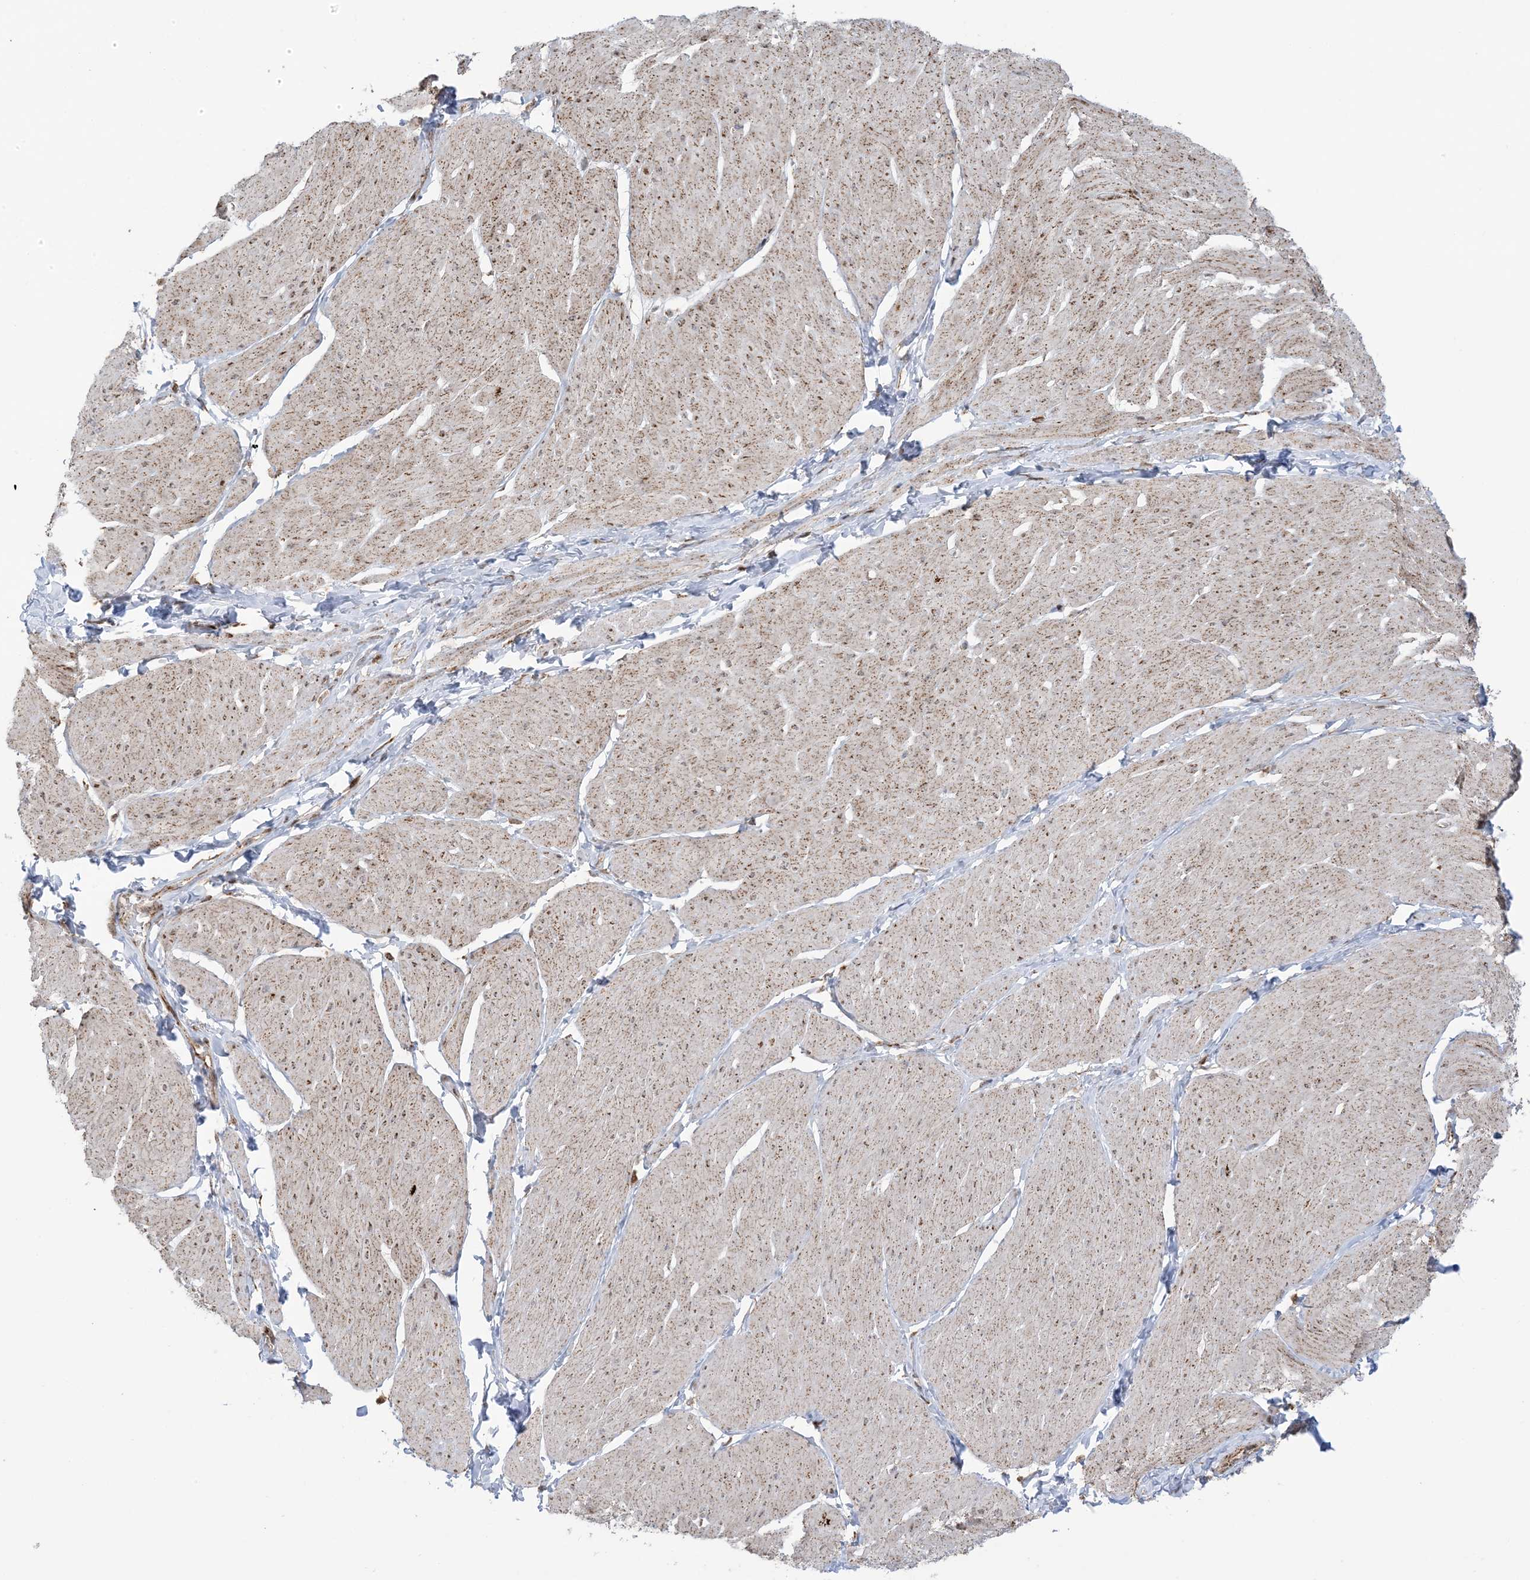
{"staining": {"intensity": "weak", "quantity": ">75%", "location": "cytoplasmic/membranous,nuclear"}, "tissue": "smooth muscle", "cell_type": "Smooth muscle cells", "image_type": "normal", "snomed": [{"axis": "morphology", "description": "Urothelial carcinoma, High grade"}, {"axis": "topography", "description": "Urinary bladder"}], "caption": "A histopathology image showing weak cytoplasmic/membranous,nuclear expression in approximately >75% of smooth muscle cells in unremarkable smooth muscle, as visualized by brown immunohistochemical staining.", "gene": "MAPKBP1", "patient": {"sex": "male", "age": 46}}